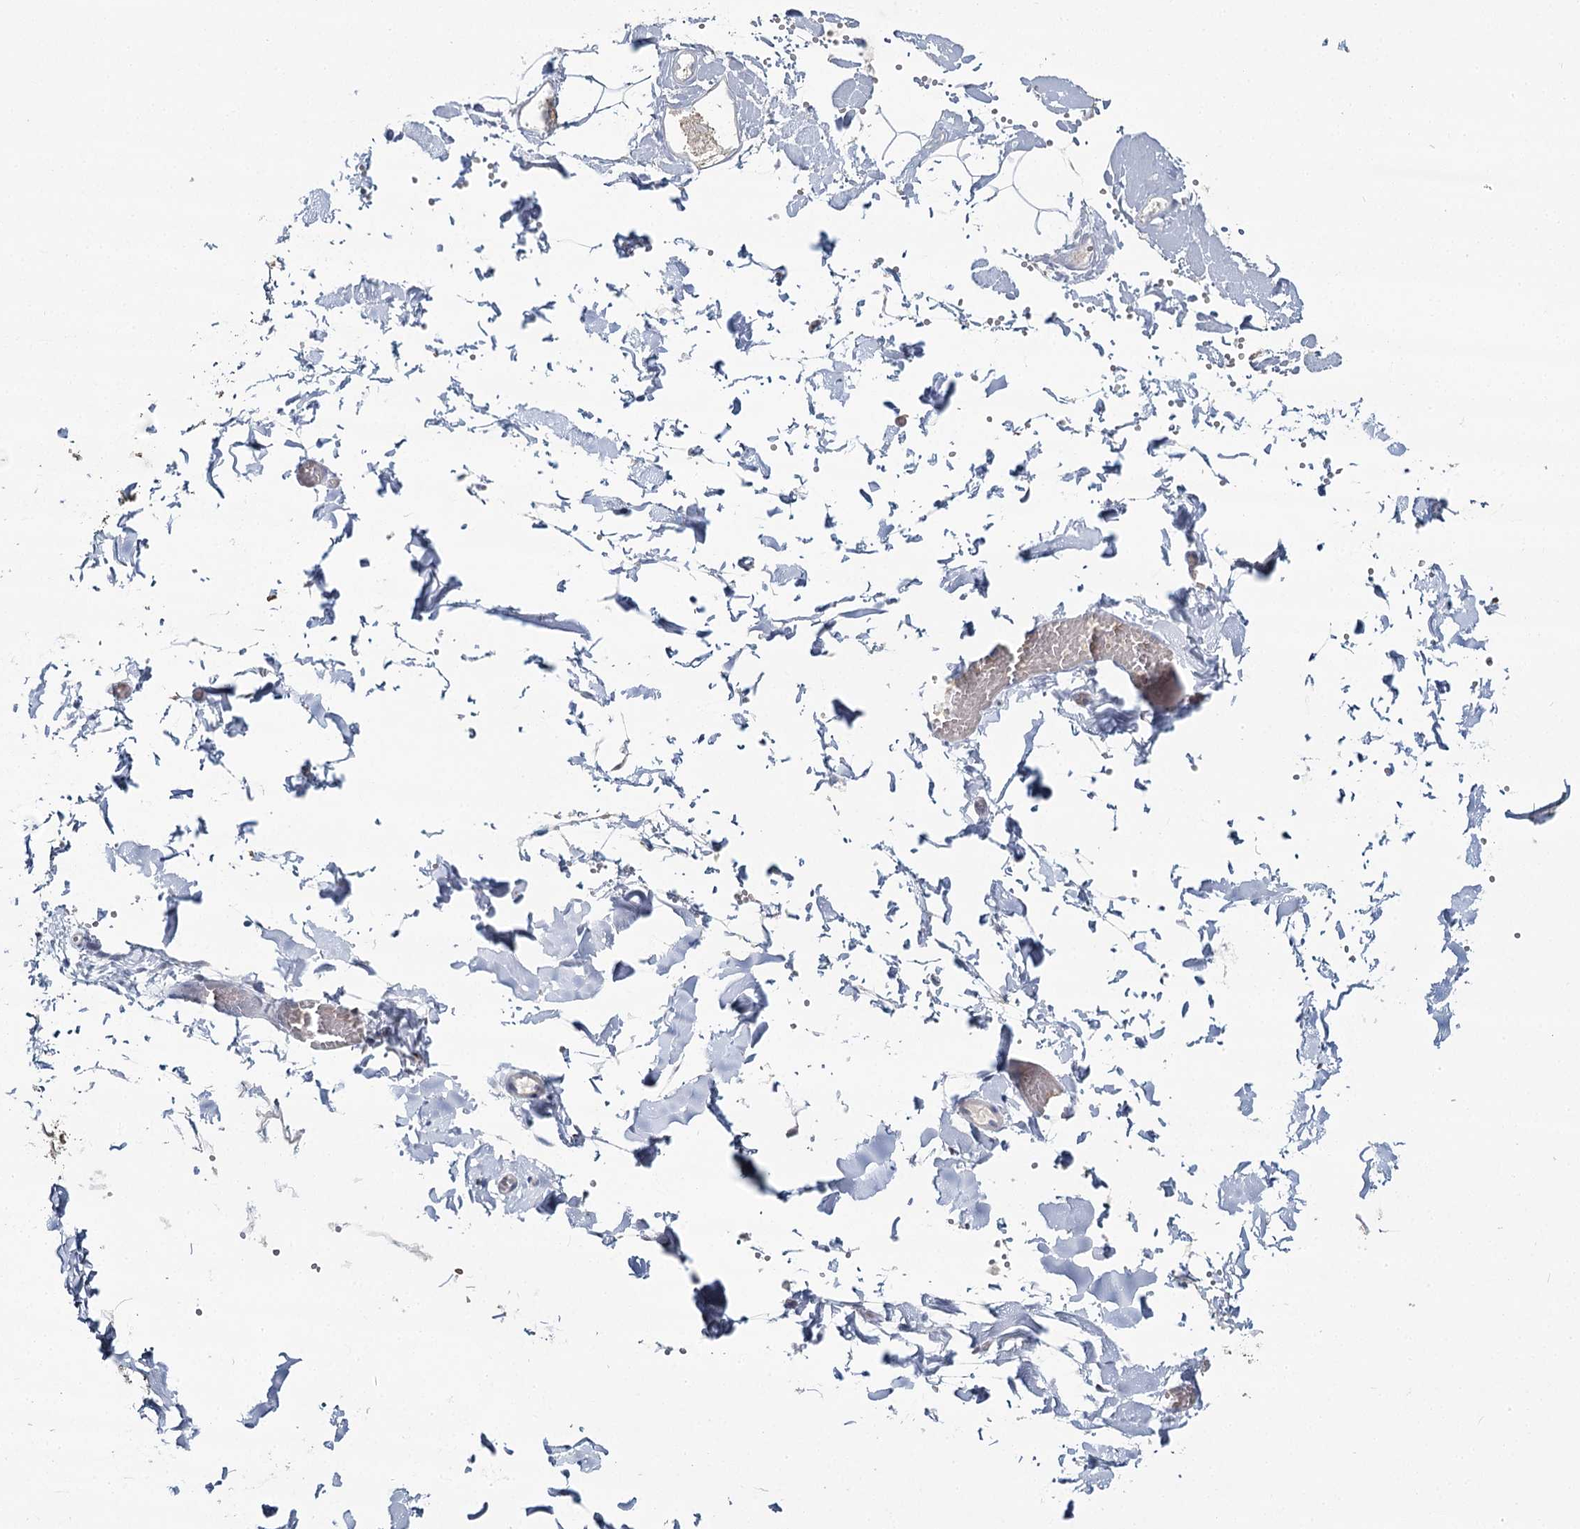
{"staining": {"intensity": "negative", "quantity": "none", "location": "none"}, "tissue": "adipose tissue", "cell_type": "Adipocytes", "image_type": "normal", "snomed": [{"axis": "morphology", "description": "Normal tissue, NOS"}, {"axis": "topography", "description": "Gallbladder"}, {"axis": "topography", "description": "Peripheral nerve tissue"}], "caption": "Immunohistochemical staining of normal adipose tissue shows no significant staining in adipocytes. The staining was performed using DAB to visualize the protein expression in brown, while the nuclei were stained in blue with hematoxylin (Magnification: 20x).", "gene": "IGSF3", "patient": {"sex": "male", "age": 38}}